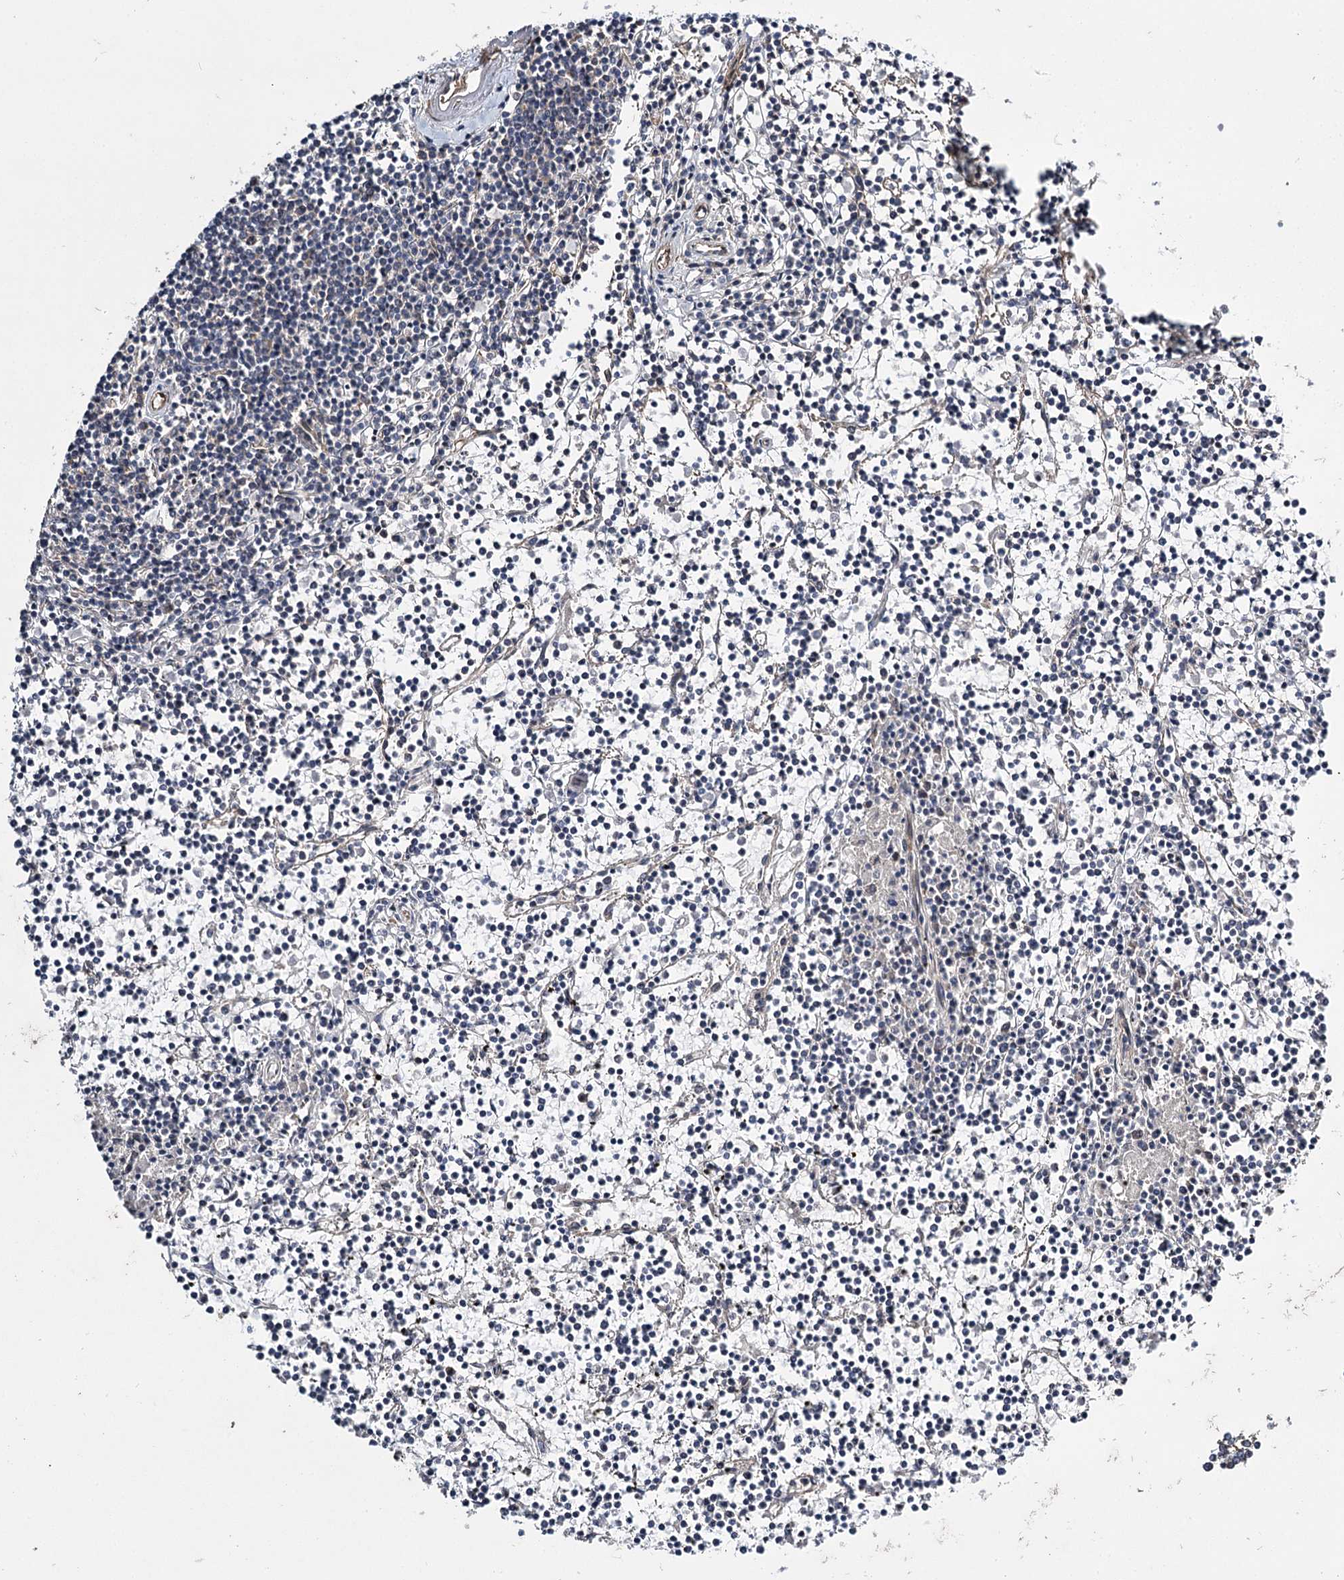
{"staining": {"intensity": "negative", "quantity": "none", "location": "none"}, "tissue": "lymphoma", "cell_type": "Tumor cells", "image_type": "cancer", "snomed": [{"axis": "morphology", "description": "Malignant lymphoma, non-Hodgkin's type, Low grade"}, {"axis": "topography", "description": "Spleen"}], "caption": "Protein analysis of malignant lymphoma, non-Hodgkin's type (low-grade) exhibits no significant expression in tumor cells.", "gene": "MYO1C", "patient": {"sex": "female", "age": 19}}